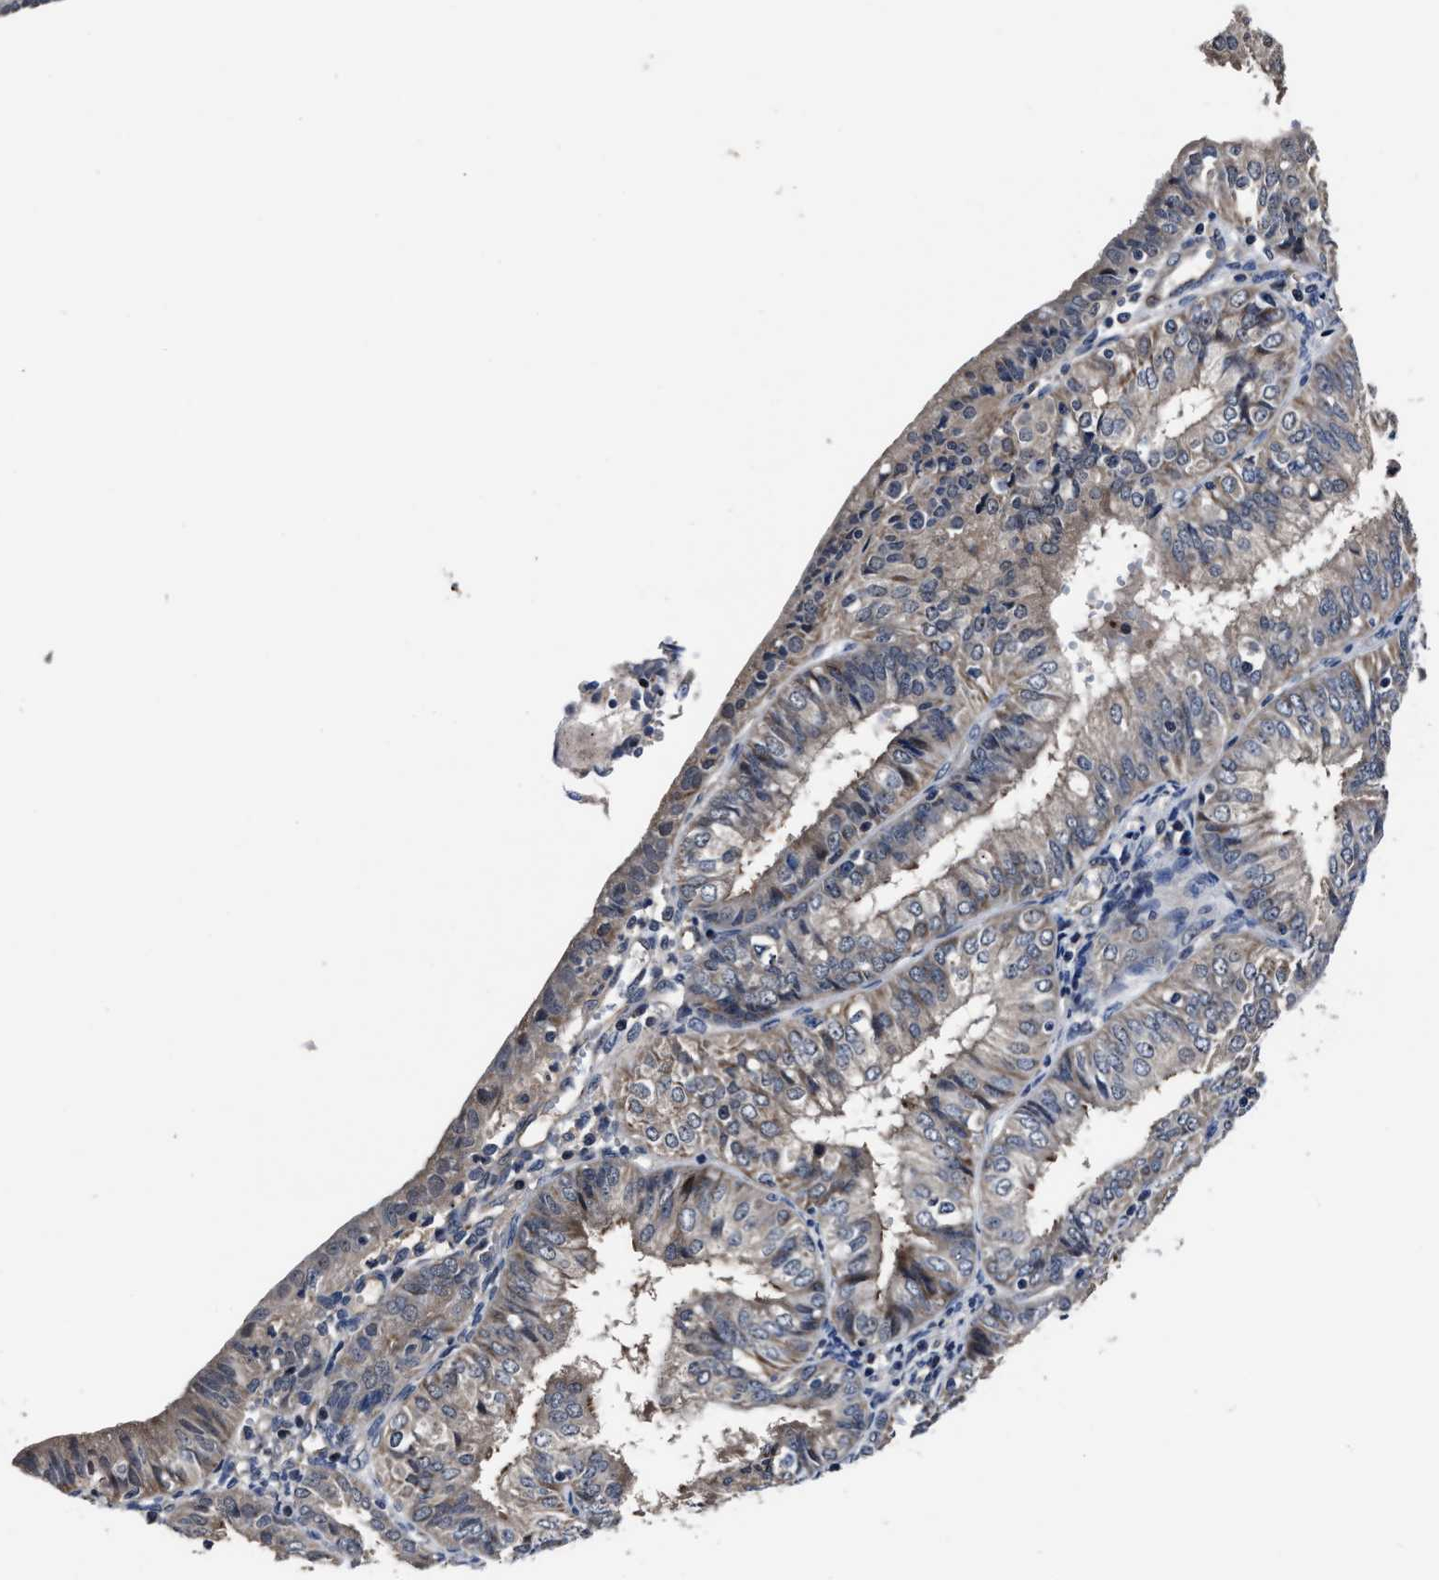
{"staining": {"intensity": "weak", "quantity": "25%-75%", "location": "cytoplasmic/membranous"}, "tissue": "endometrial cancer", "cell_type": "Tumor cells", "image_type": "cancer", "snomed": [{"axis": "morphology", "description": "Adenocarcinoma, NOS"}, {"axis": "topography", "description": "Endometrium"}], "caption": "A brown stain highlights weak cytoplasmic/membranous positivity of a protein in human endometrial cancer (adenocarcinoma) tumor cells.", "gene": "RSBN1L", "patient": {"sex": "female", "age": 58}}